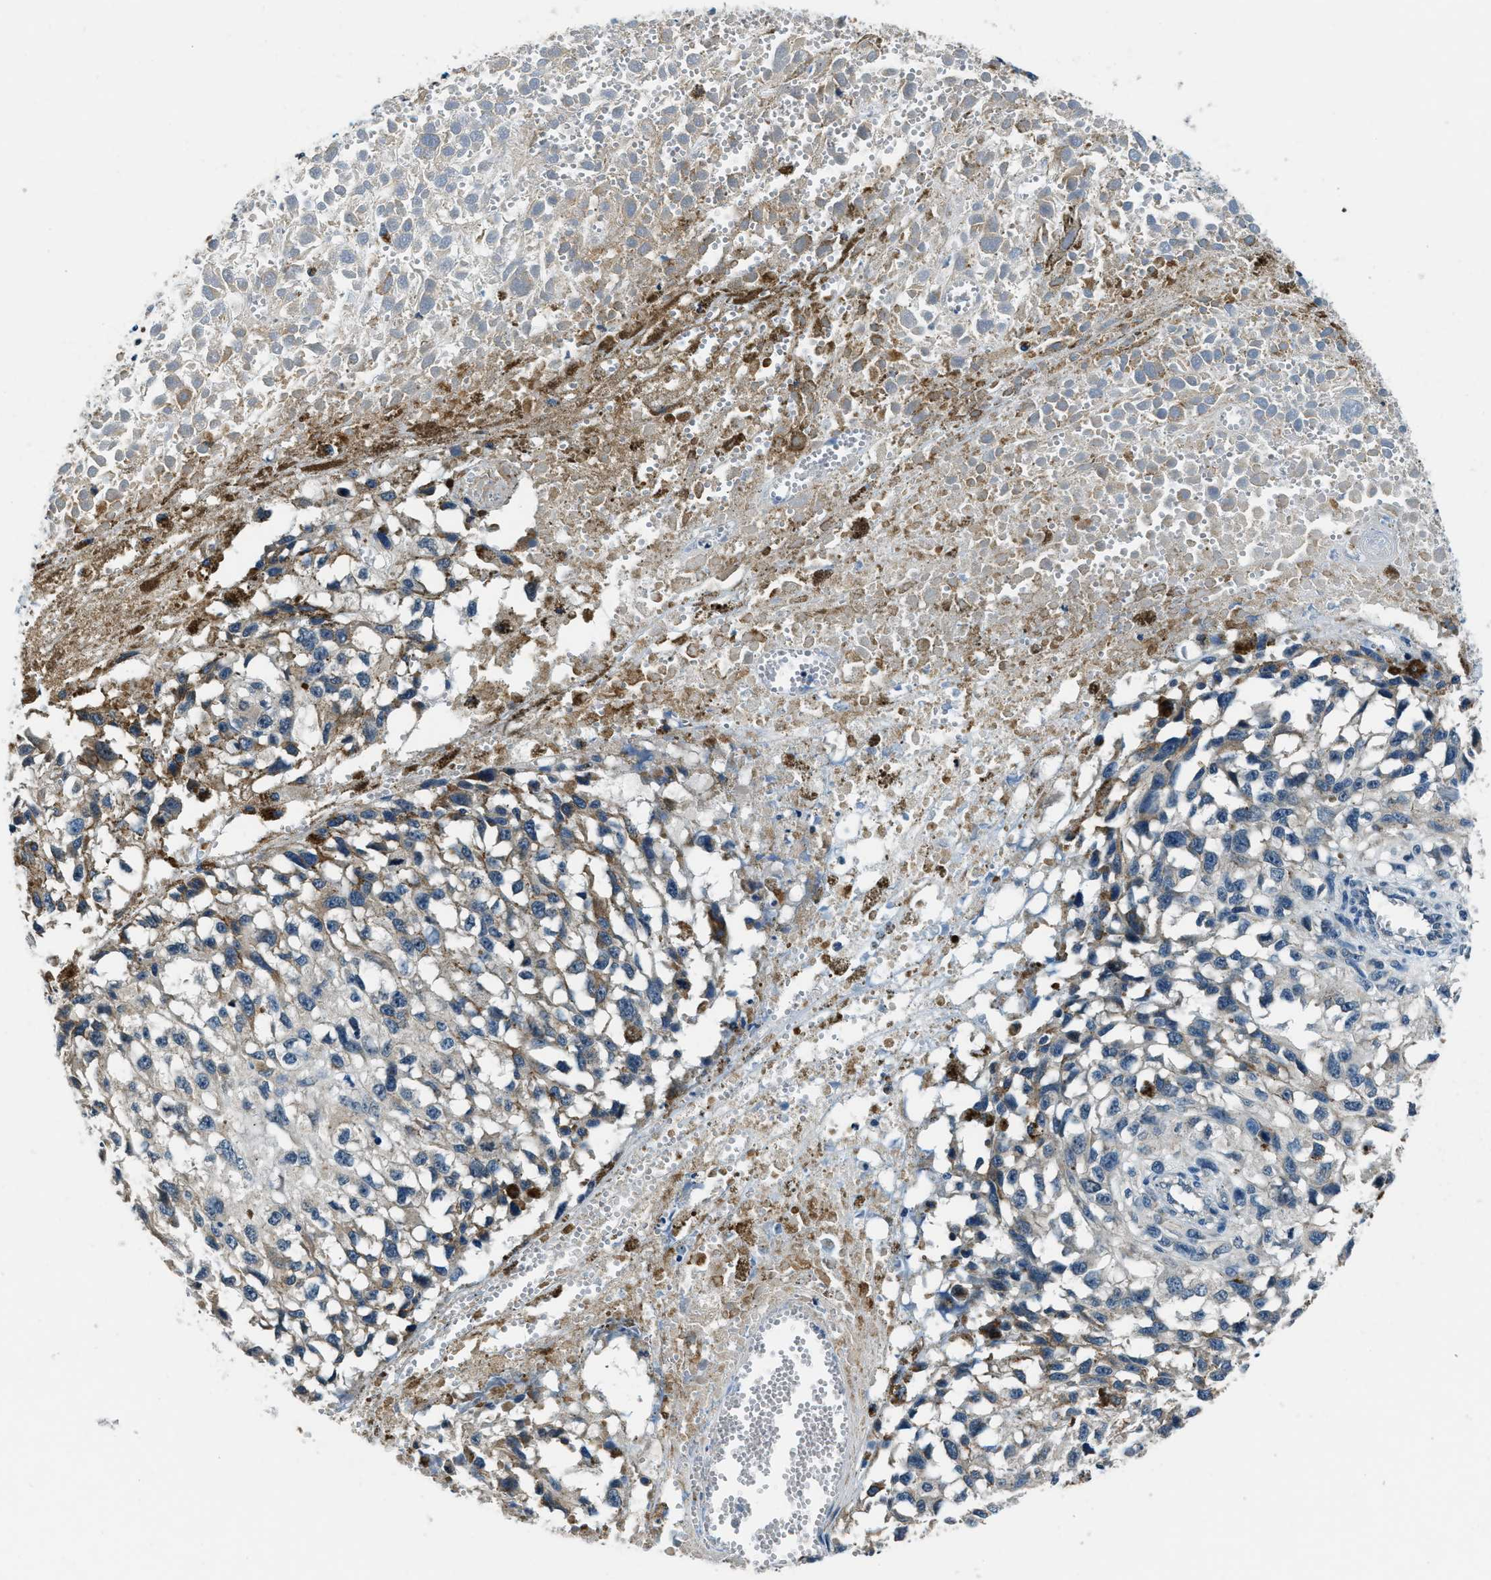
{"staining": {"intensity": "weak", "quantity": "<25%", "location": "cytoplasmic/membranous"}, "tissue": "melanoma", "cell_type": "Tumor cells", "image_type": "cancer", "snomed": [{"axis": "morphology", "description": "Malignant melanoma, Metastatic site"}, {"axis": "topography", "description": "Lymph node"}], "caption": "The IHC histopathology image has no significant positivity in tumor cells of malignant melanoma (metastatic site) tissue.", "gene": "NME8", "patient": {"sex": "male", "age": 59}}